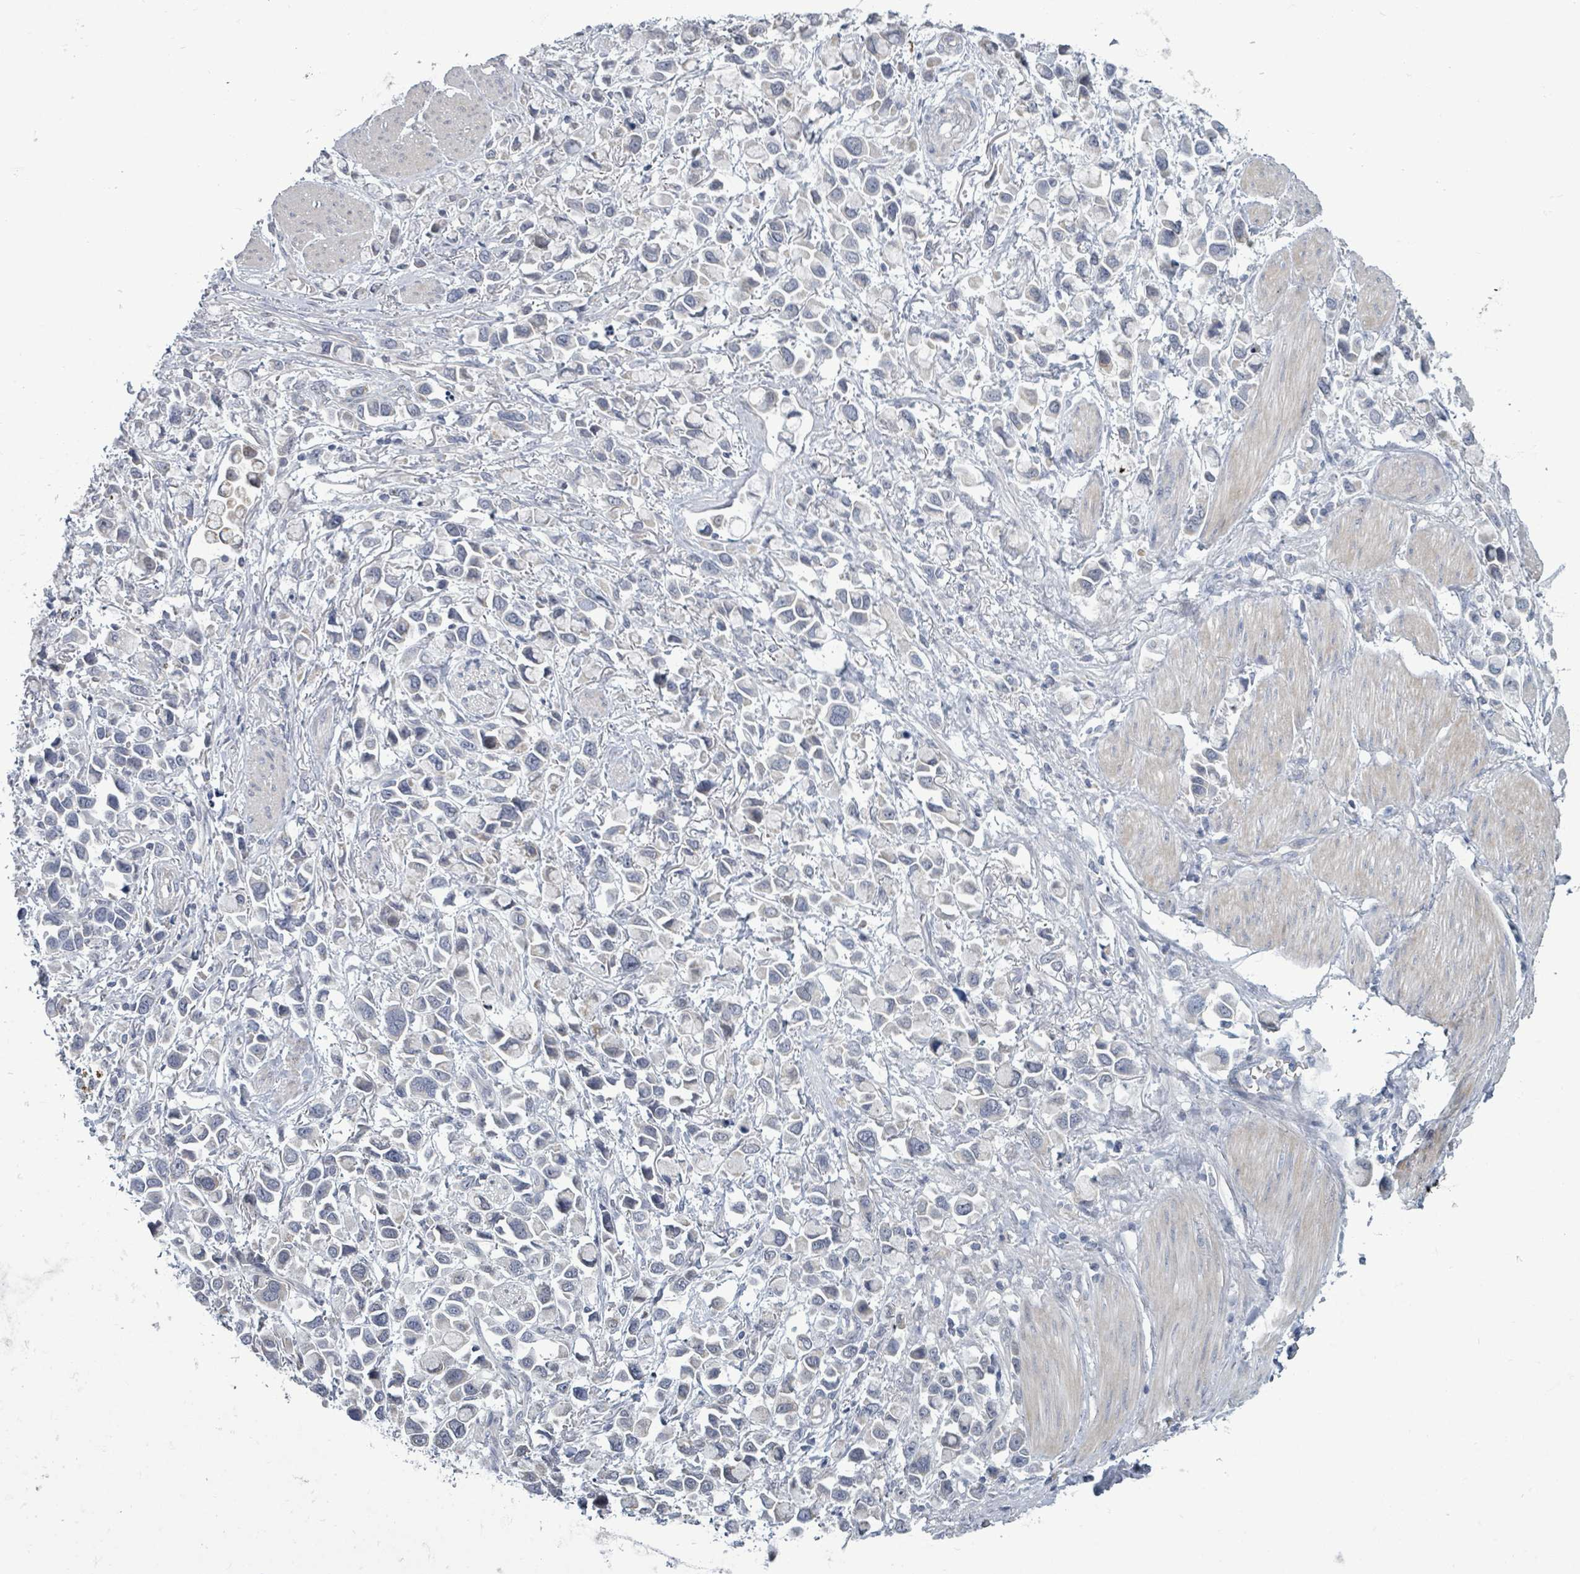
{"staining": {"intensity": "negative", "quantity": "none", "location": "none"}, "tissue": "stomach cancer", "cell_type": "Tumor cells", "image_type": "cancer", "snomed": [{"axis": "morphology", "description": "Adenocarcinoma, NOS"}, {"axis": "topography", "description": "Stomach"}], "caption": "Tumor cells are negative for protein expression in human stomach adenocarcinoma.", "gene": "ASB12", "patient": {"sex": "female", "age": 81}}